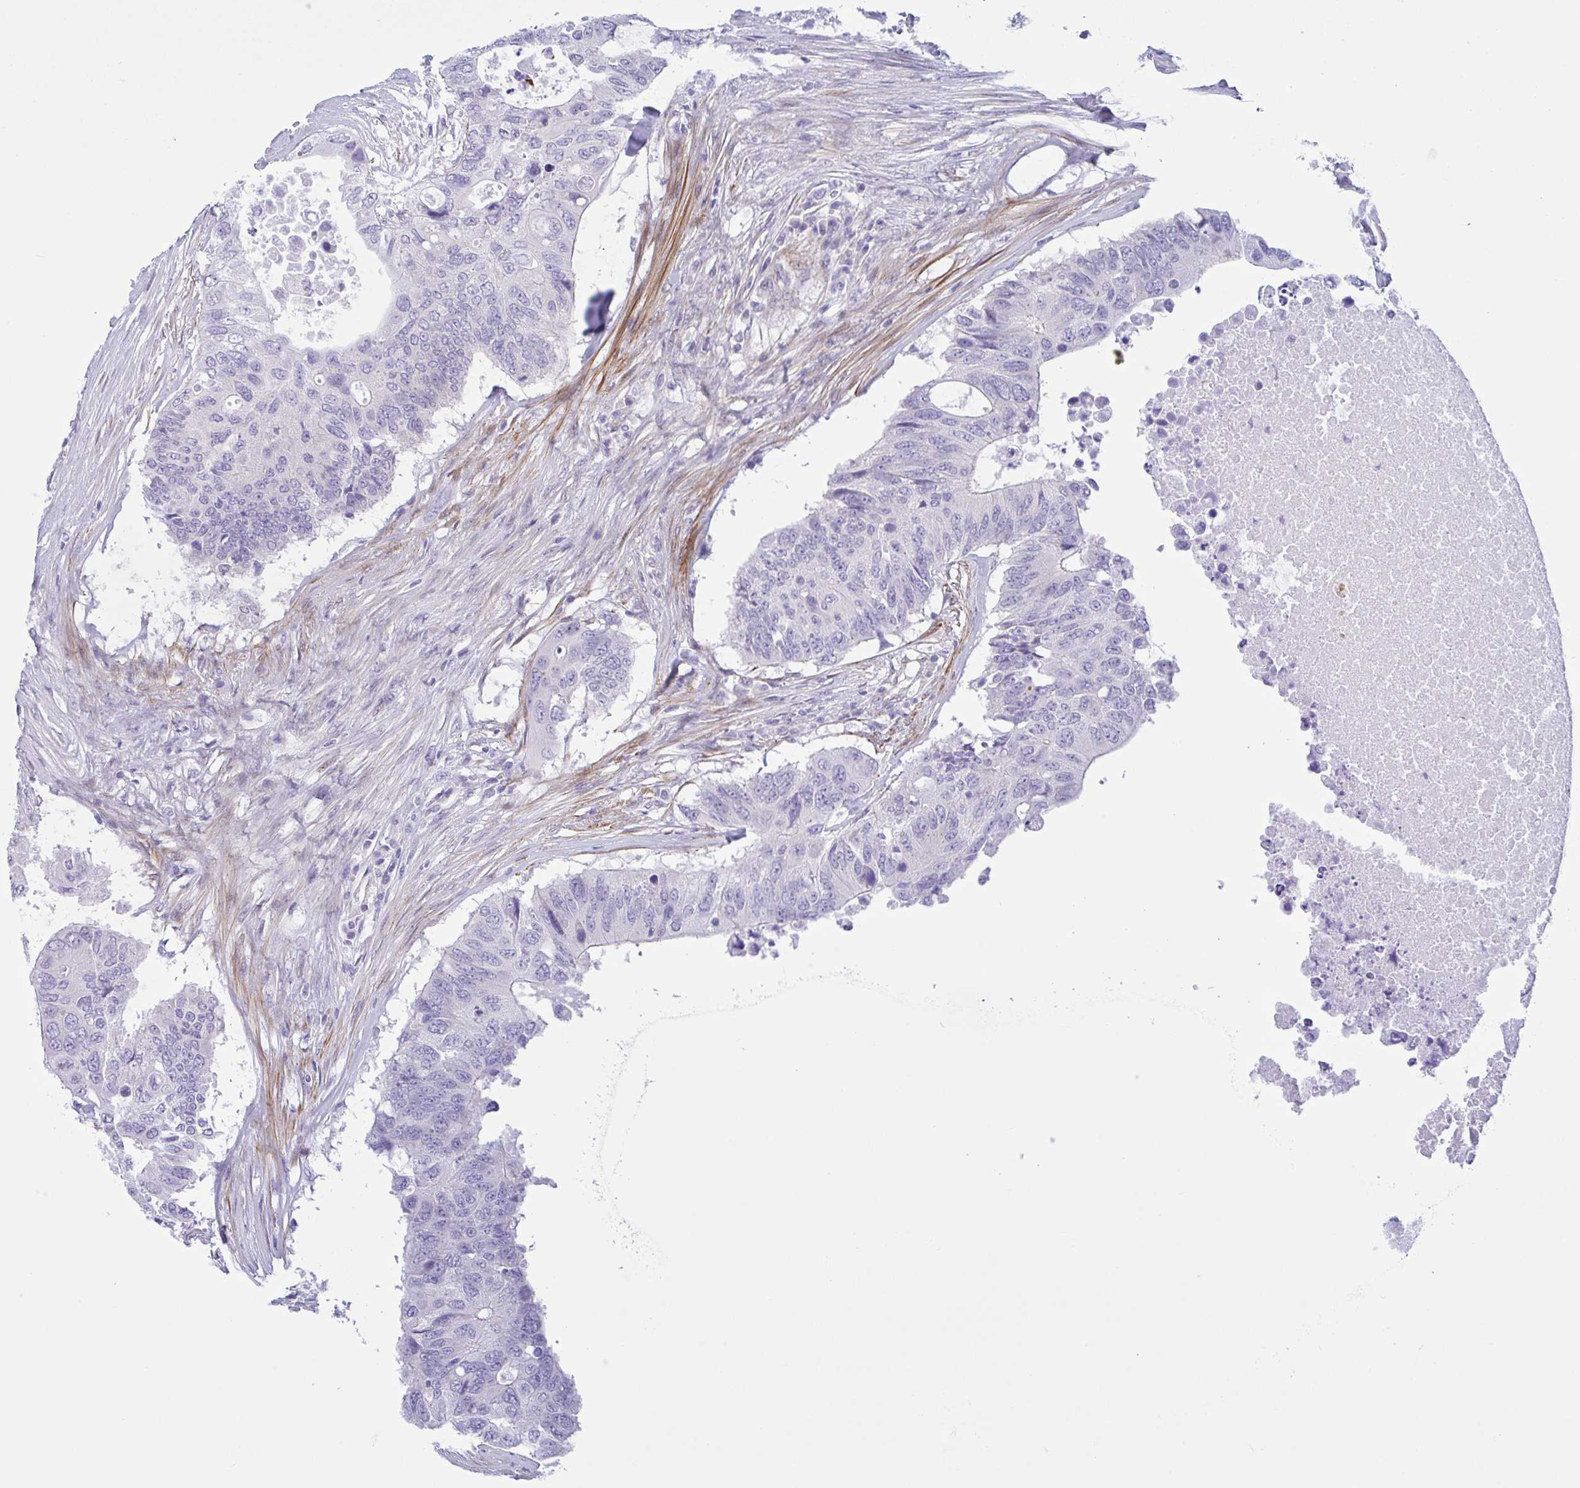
{"staining": {"intensity": "negative", "quantity": "none", "location": "none"}, "tissue": "colorectal cancer", "cell_type": "Tumor cells", "image_type": "cancer", "snomed": [{"axis": "morphology", "description": "Adenocarcinoma, NOS"}, {"axis": "topography", "description": "Colon"}], "caption": "Immunohistochemical staining of colorectal cancer reveals no significant staining in tumor cells. (DAB immunohistochemistry visualized using brightfield microscopy, high magnification).", "gene": "AHCYL2", "patient": {"sex": "male", "age": 71}}